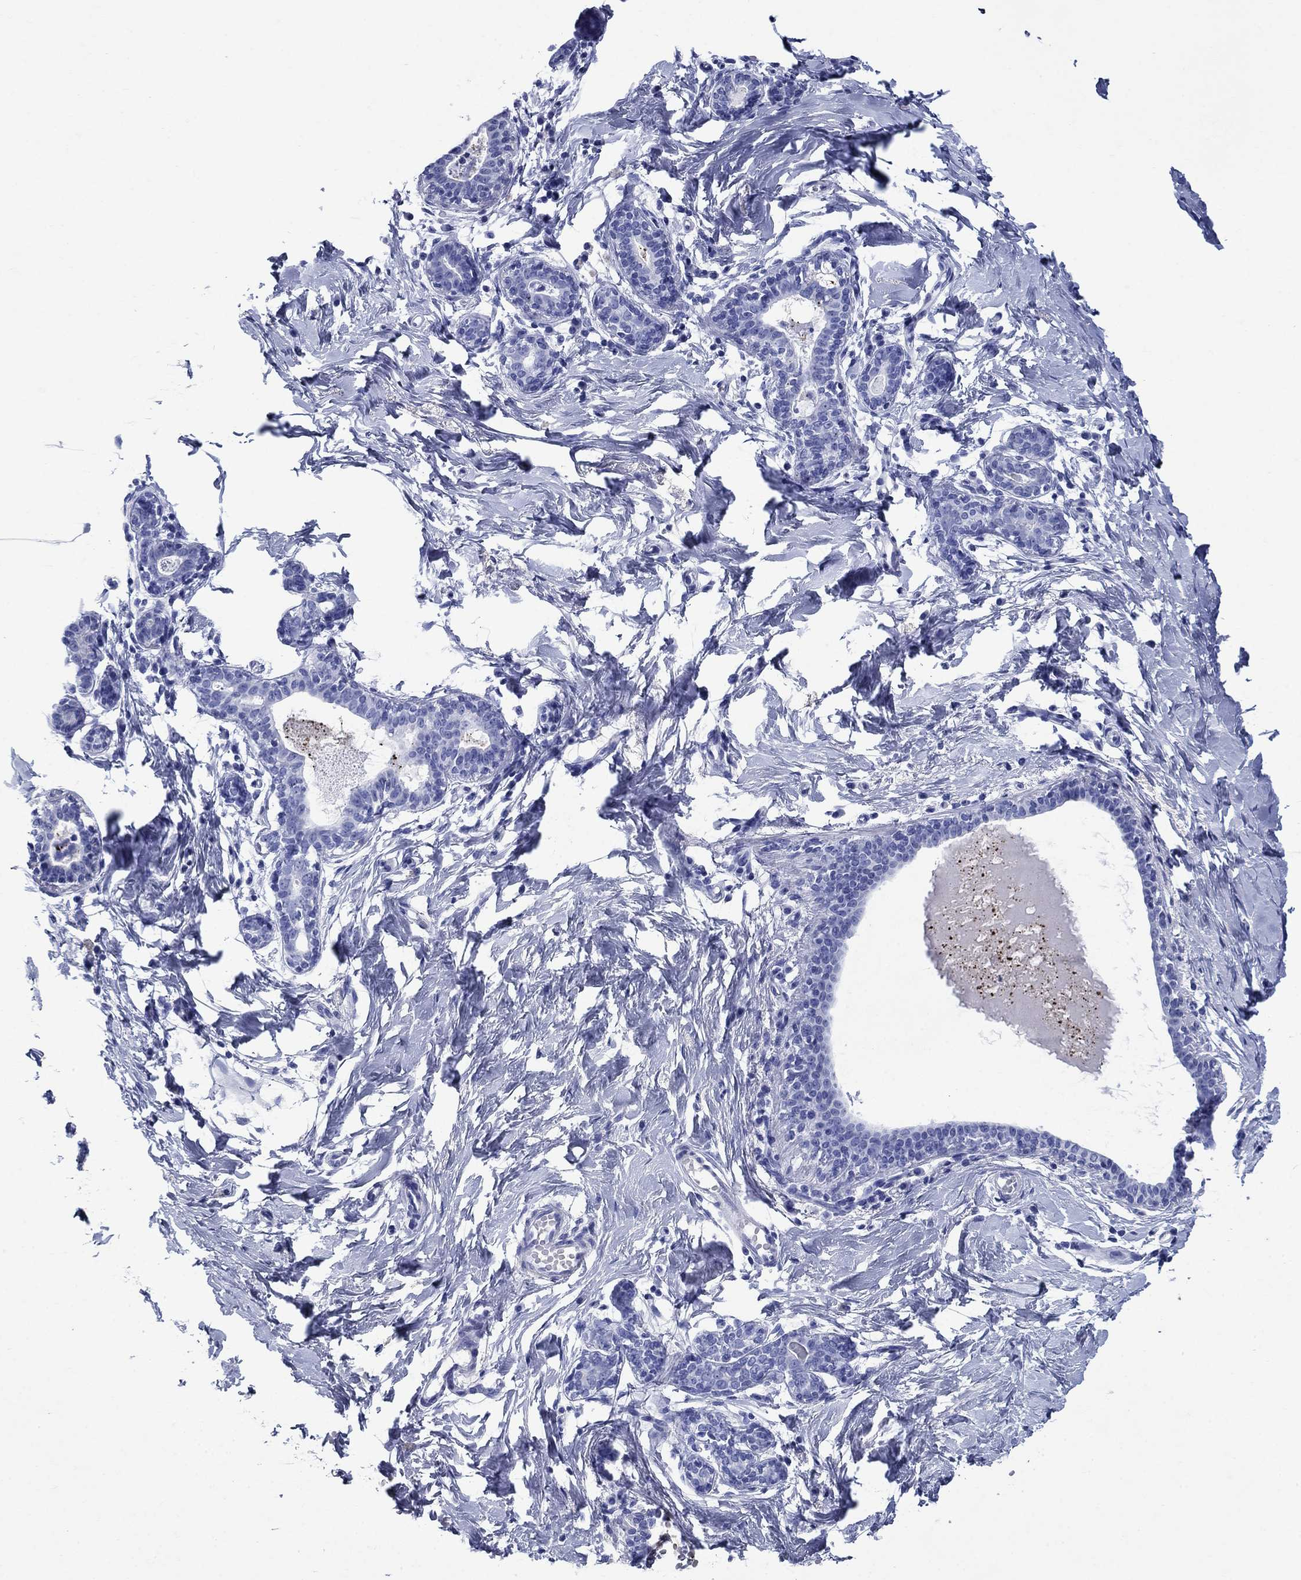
{"staining": {"intensity": "negative", "quantity": "none", "location": "none"}, "tissue": "breast", "cell_type": "Adipocytes", "image_type": "normal", "snomed": [{"axis": "morphology", "description": "Normal tissue, NOS"}, {"axis": "topography", "description": "Breast"}], "caption": "Immunohistochemical staining of normal human breast reveals no significant positivity in adipocytes.", "gene": "AZU1", "patient": {"sex": "female", "age": 37}}